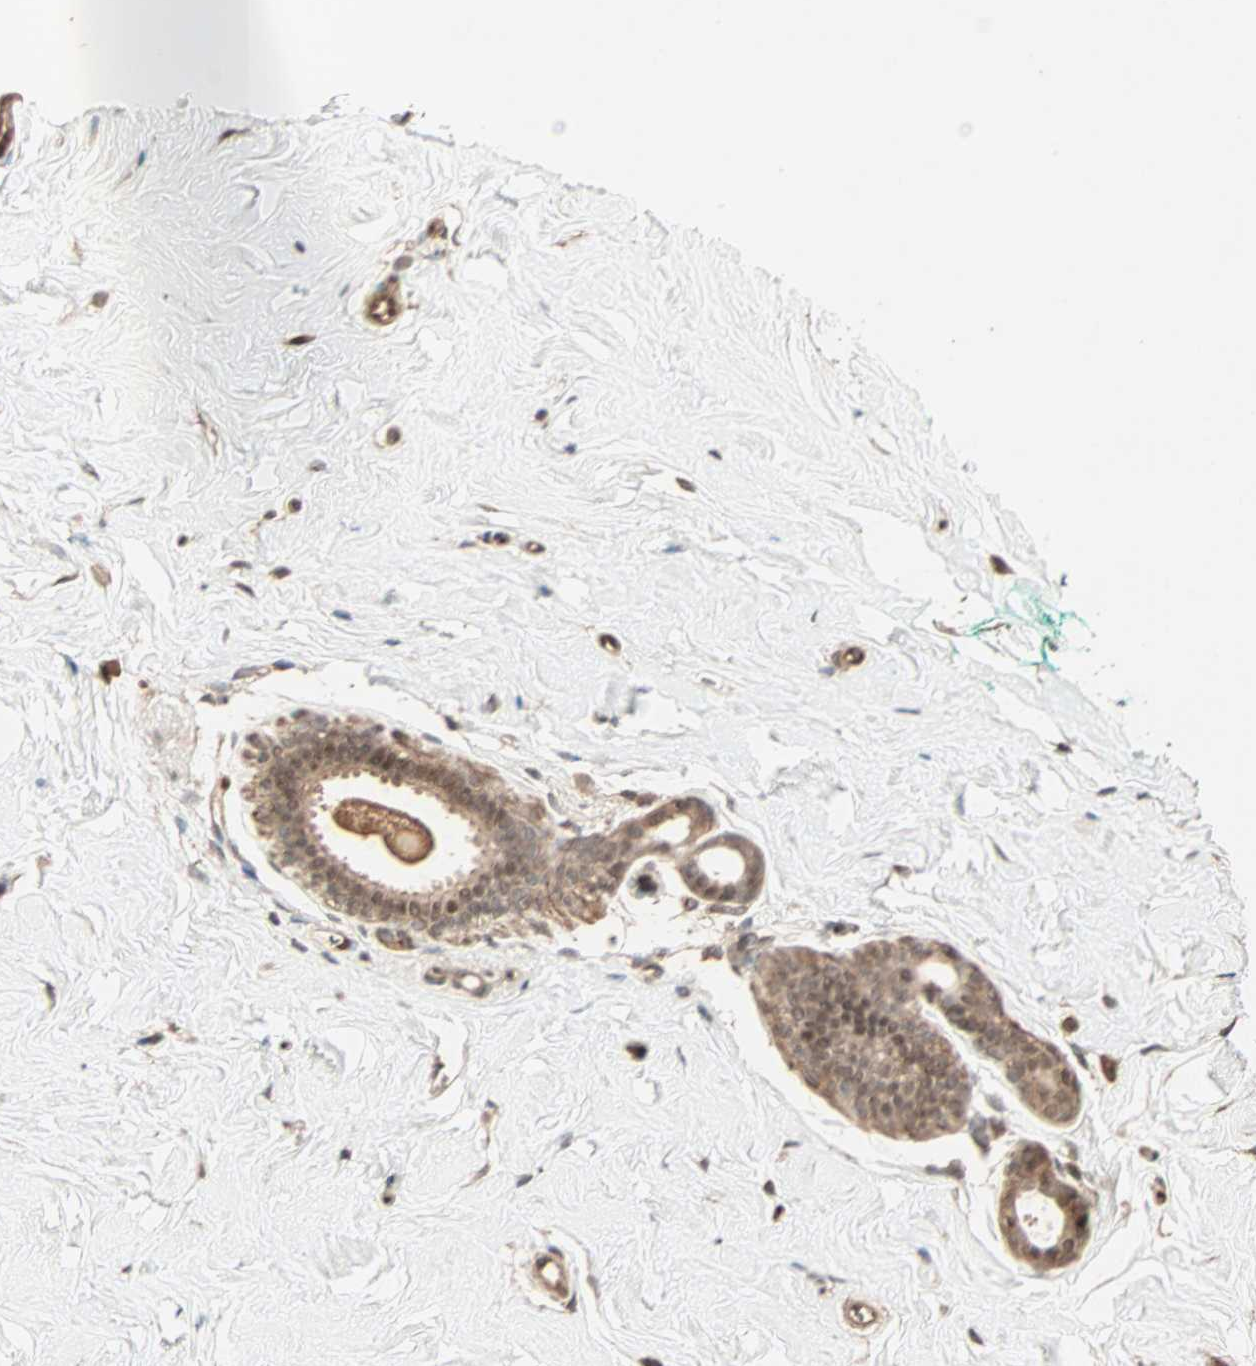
{"staining": {"intensity": "weak", "quantity": "25%-75%", "location": "cytoplasmic/membranous"}, "tissue": "breast", "cell_type": "Adipocytes", "image_type": "normal", "snomed": [{"axis": "morphology", "description": "Normal tissue, NOS"}, {"axis": "topography", "description": "Breast"}], "caption": "The micrograph displays staining of normal breast, revealing weak cytoplasmic/membranous protein positivity (brown color) within adipocytes.", "gene": "ZBTB33", "patient": {"sex": "female", "age": 52}}